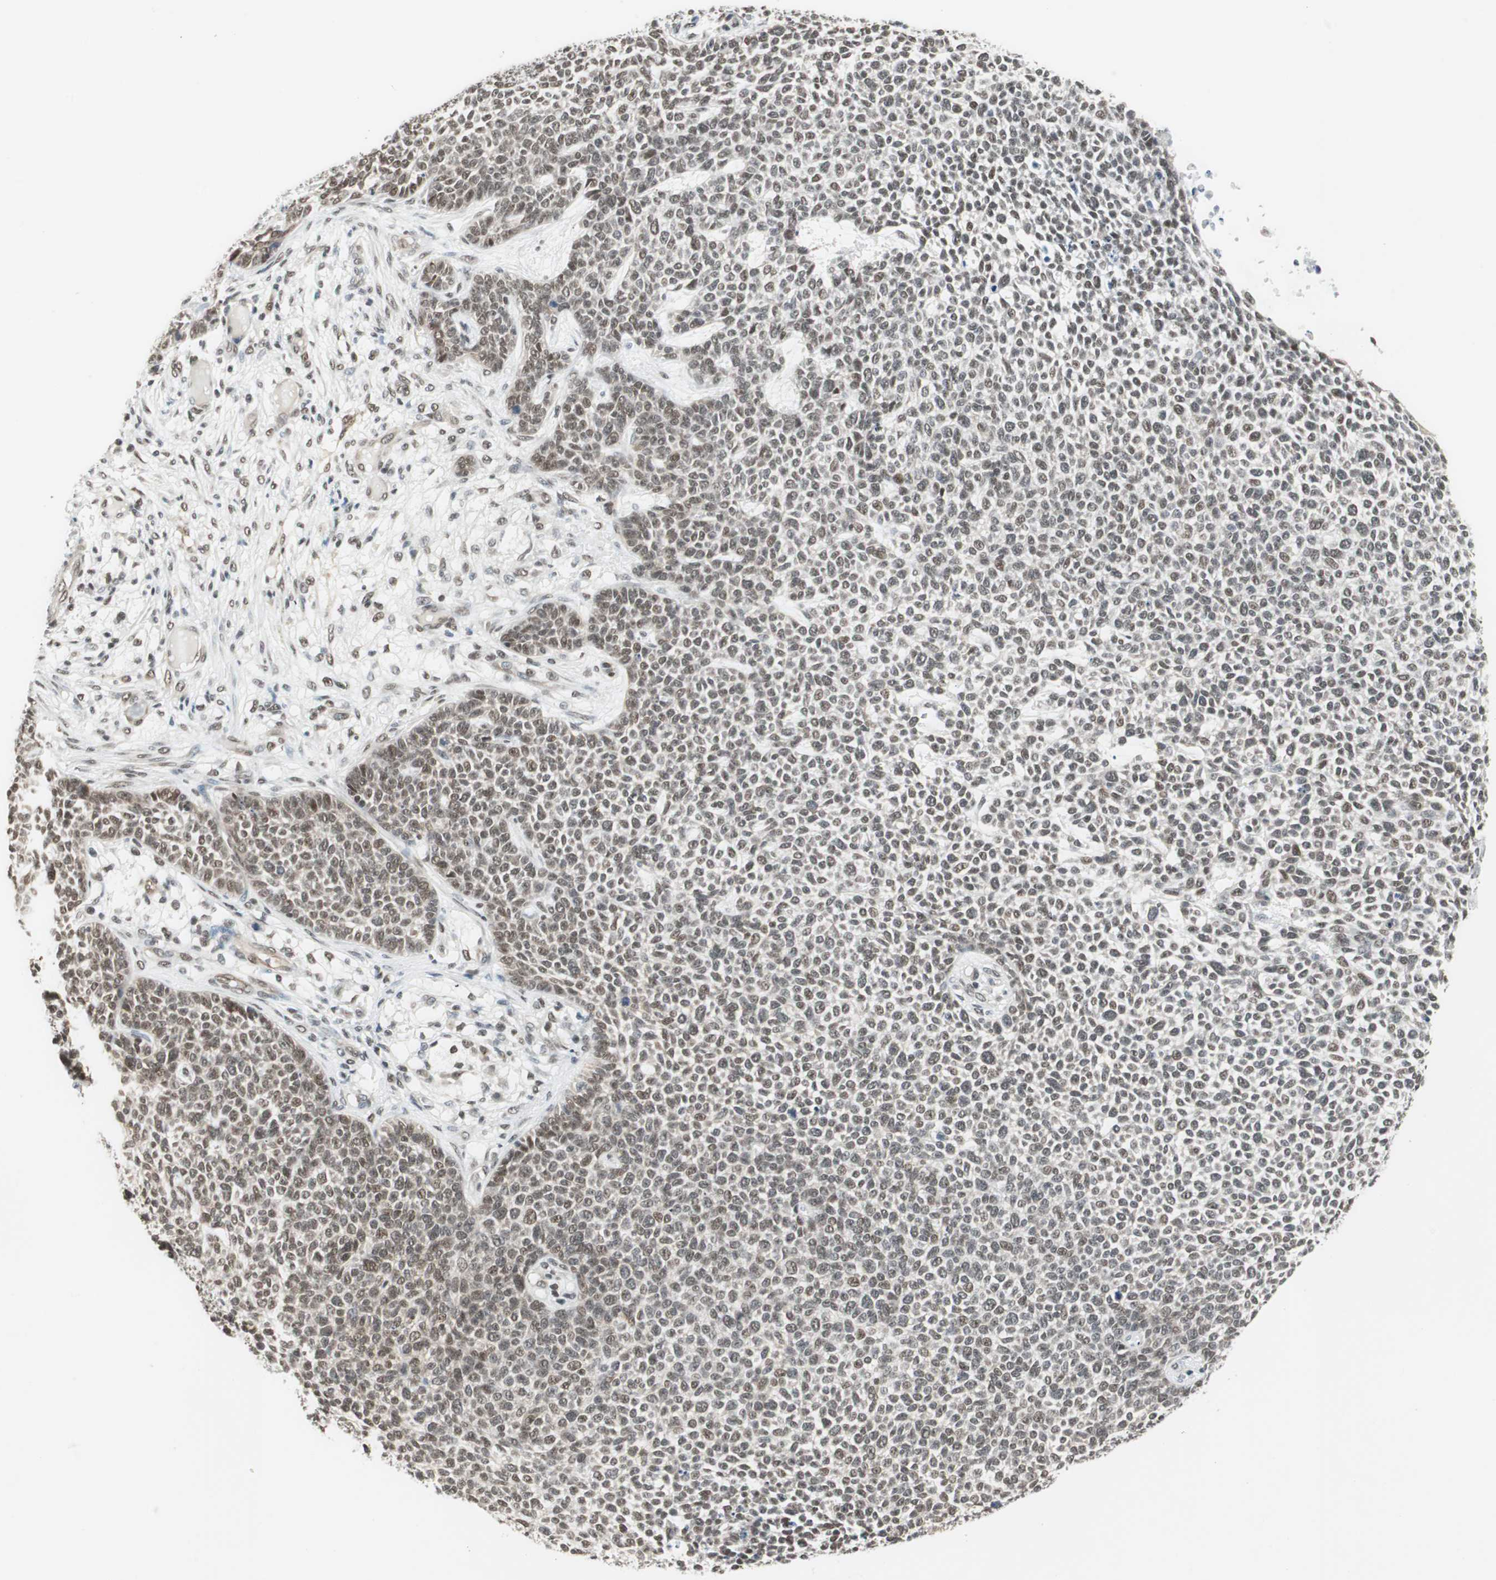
{"staining": {"intensity": "moderate", "quantity": ">75%", "location": "cytoplasmic/membranous,nuclear"}, "tissue": "skin cancer", "cell_type": "Tumor cells", "image_type": "cancer", "snomed": [{"axis": "morphology", "description": "Basal cell carcinoma"}, {"axis": "topography", "description": "Skin"}], "caption": "The immunohistochemical stain shows moderate cytoplasmic/membranous and nuclear staining in tumor cells of skin cancer tissue.", "gene": "ZBTB17", "patient": {"sex": "female", "age": 84}}